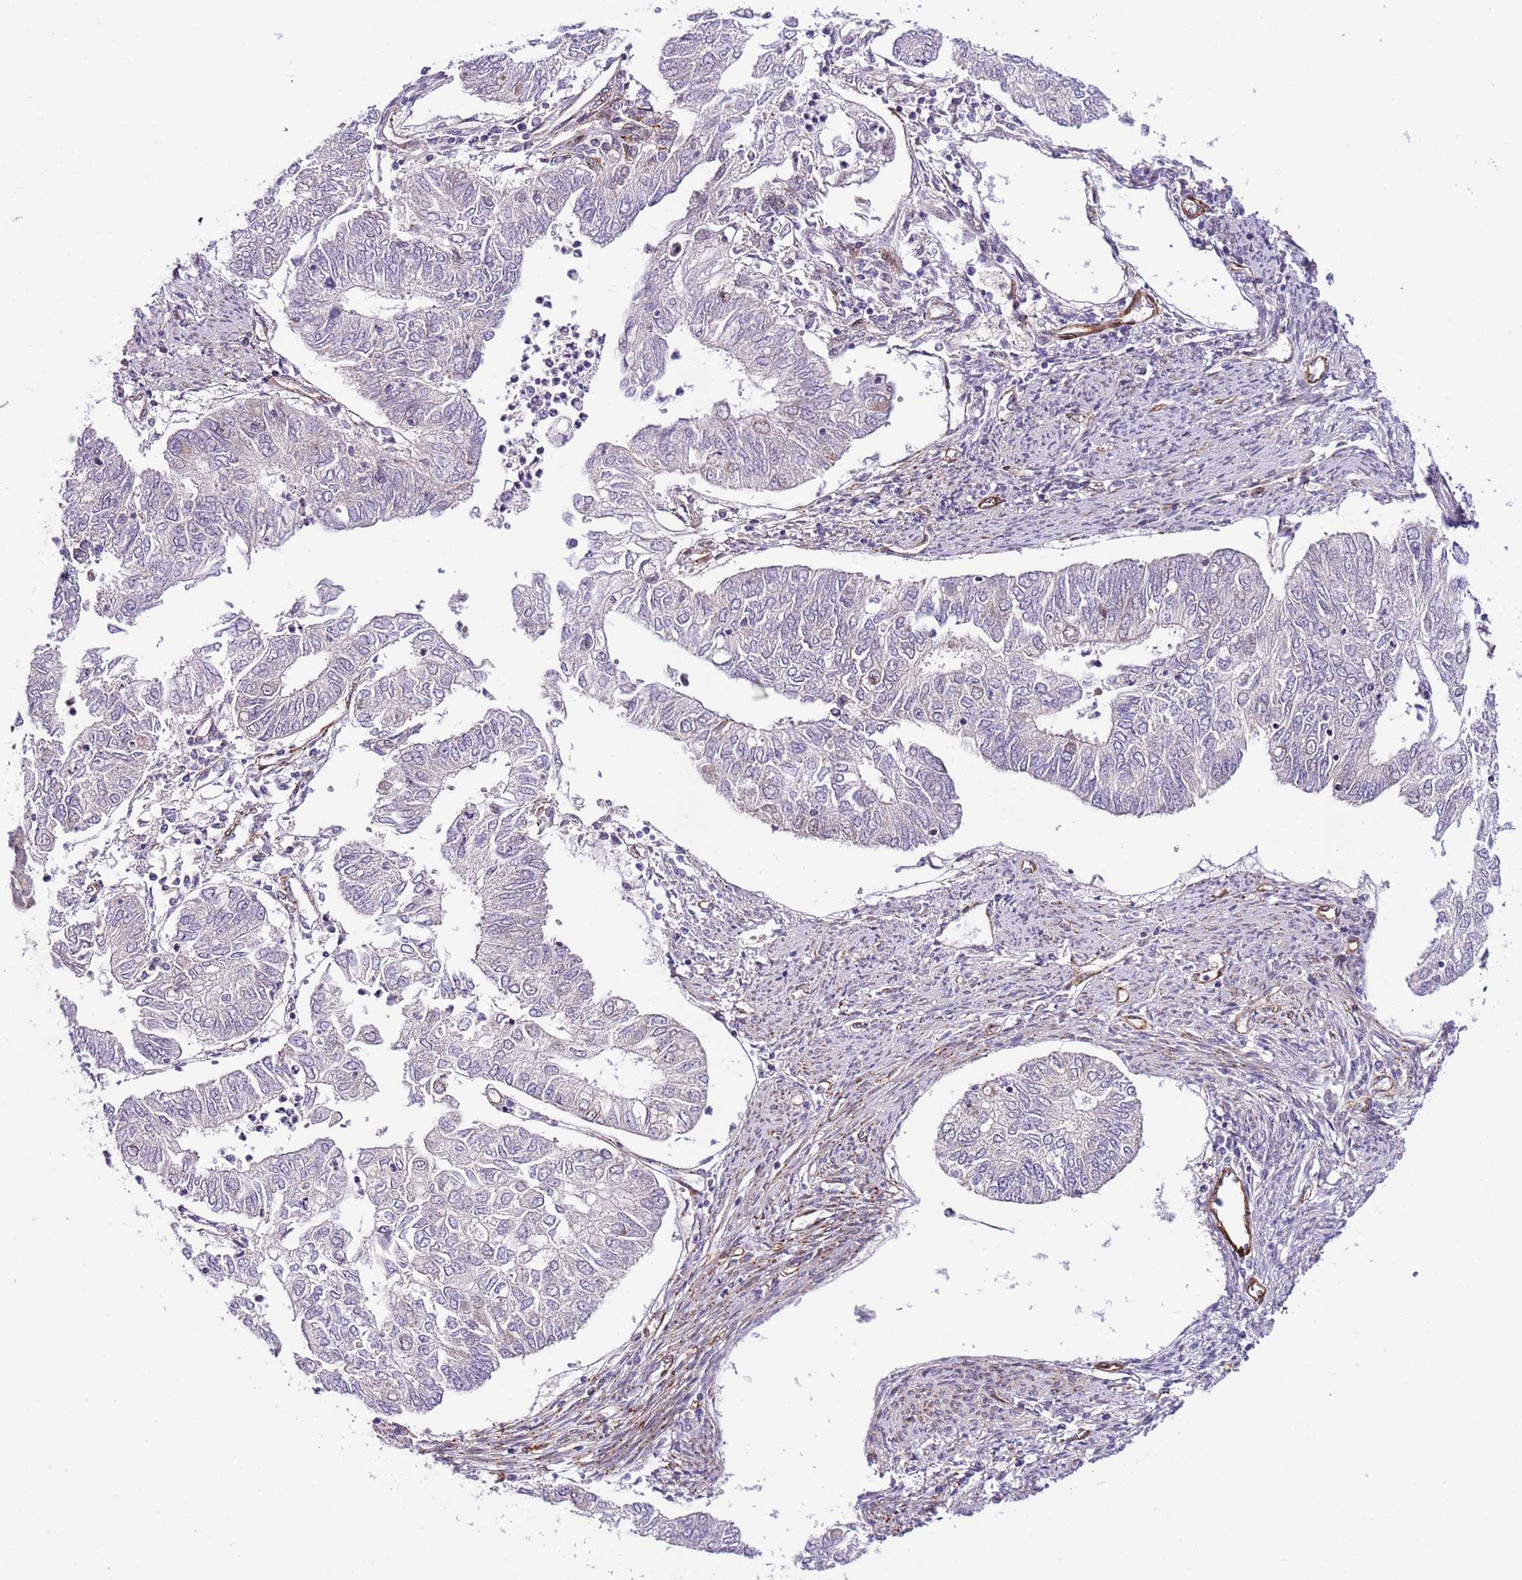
{"staining": {"intensity": "negative", "quantity": "none", "location": "none"}, "tissue": "endometrial cancer", "cell_type": "Tumor cells", "image_type": "cancer", "snomed": [{"axis": "morphology", "description": "Adenocarcinoma, NOS"}, {"axis": "topography", "description": "Endometrium"}], "caption": "This micrograph is of endometrial cancer stained with IHC to label a protein in brown with the nuclei are counter-stained blue. There is no staining in tumor cells.", "gene": "NEK3", "patient": {"sex": "female", "age": 68}}